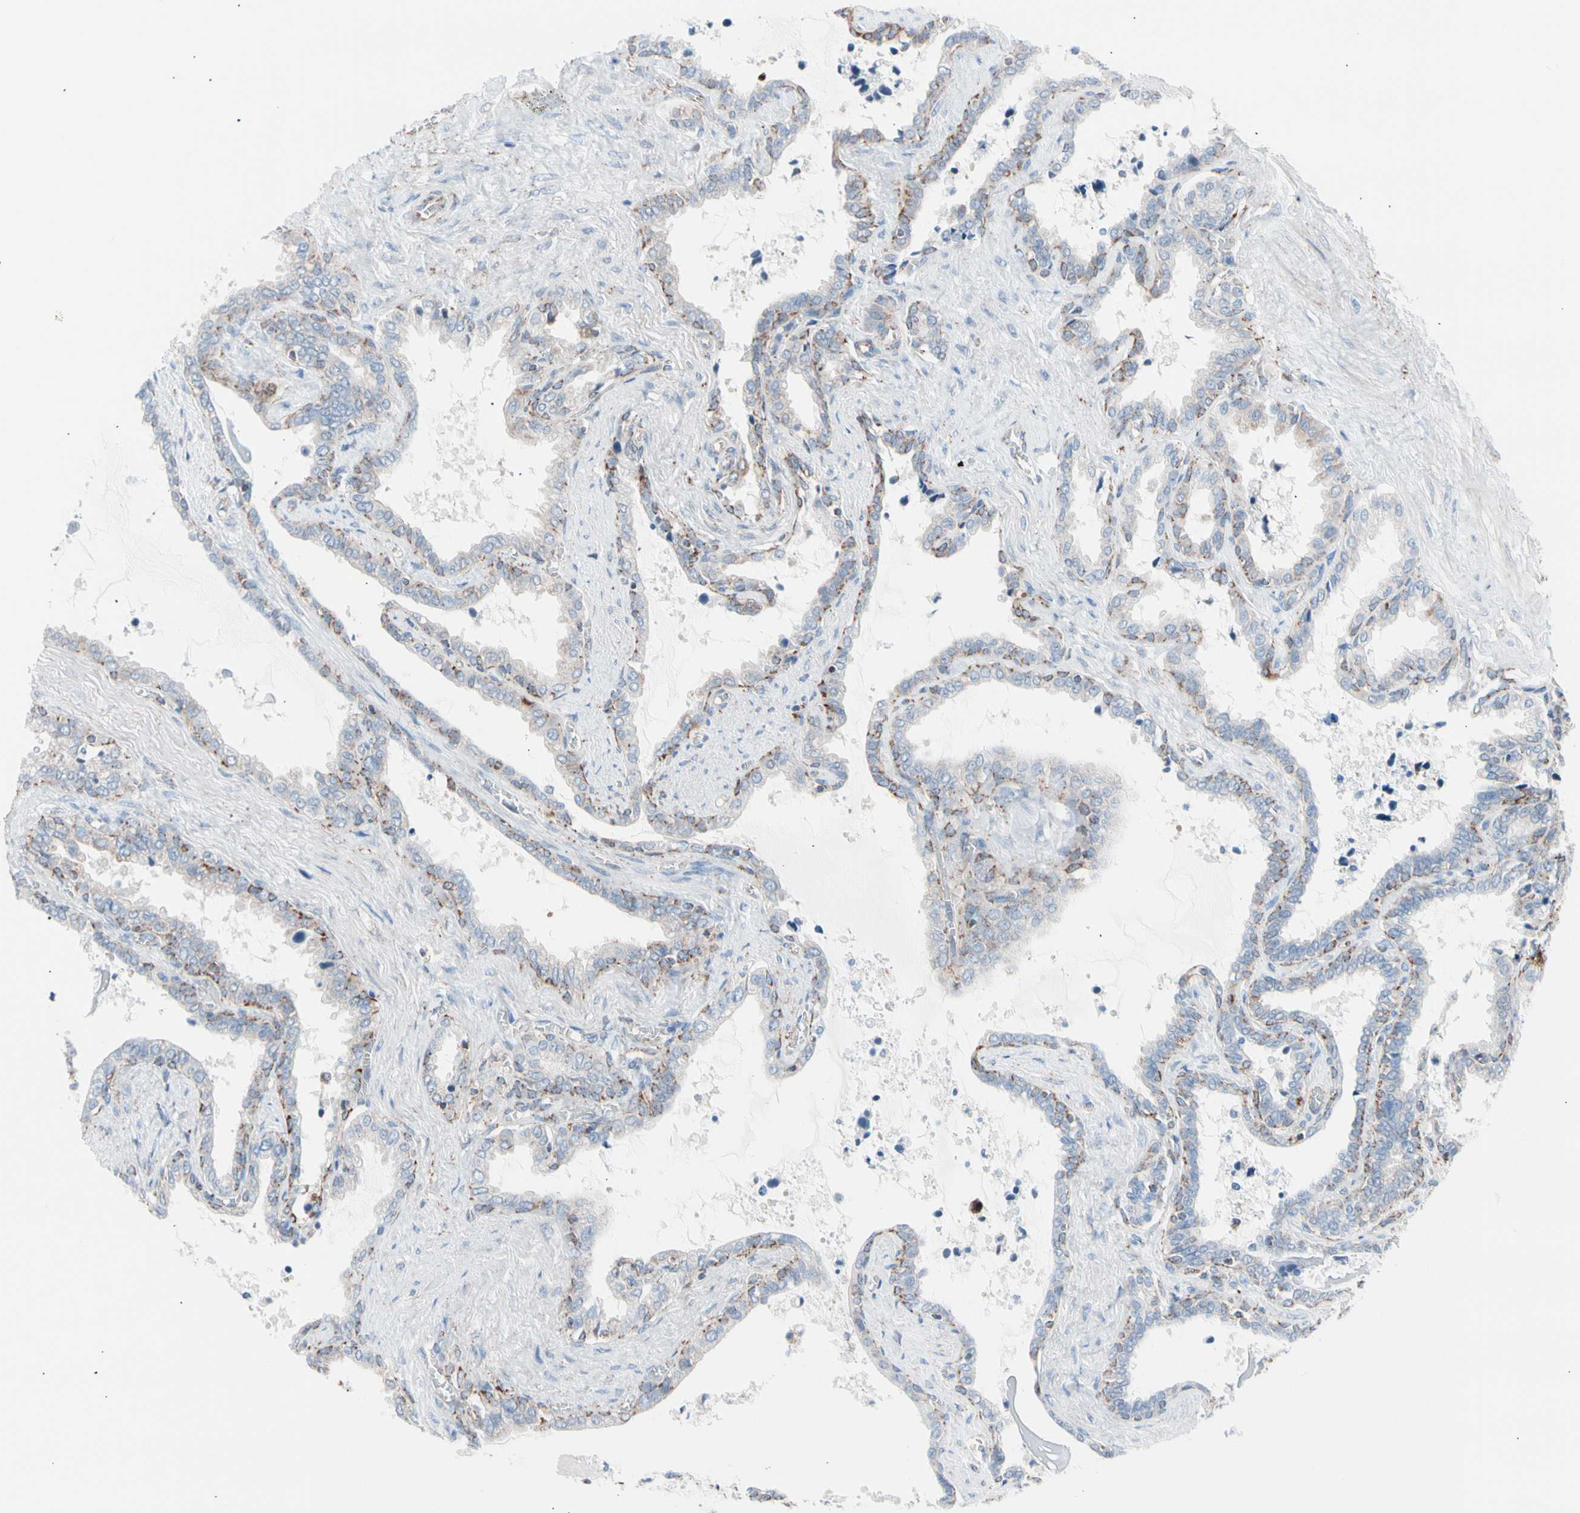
{"staining": {"intensity": "strong", "quantity": "25%-75%", "location": "cytoplasmic/membranous"}, "tissue": "seminal vesicle", "cell_type": "Glandular cells", "image_type": "normal", "snomed": [{"axis": "morphology", "description": "Normal tissue, NOS"}, {"axis": "topography", "description": "Seminal veicle"}], "caption": "High-power microscopy captured an immunohistochemistry image of benign seminal vesicle, revealing strong cytoplasmic/membranous staining in approximately 25%-75% of glandular cells. The staining is performed using DAB brown chromogen to label protein expression. The nuclei are counter-stained blue using hematoxylin.", "gene": "HK1", "patient": {"sex": "male", "age": 46}}